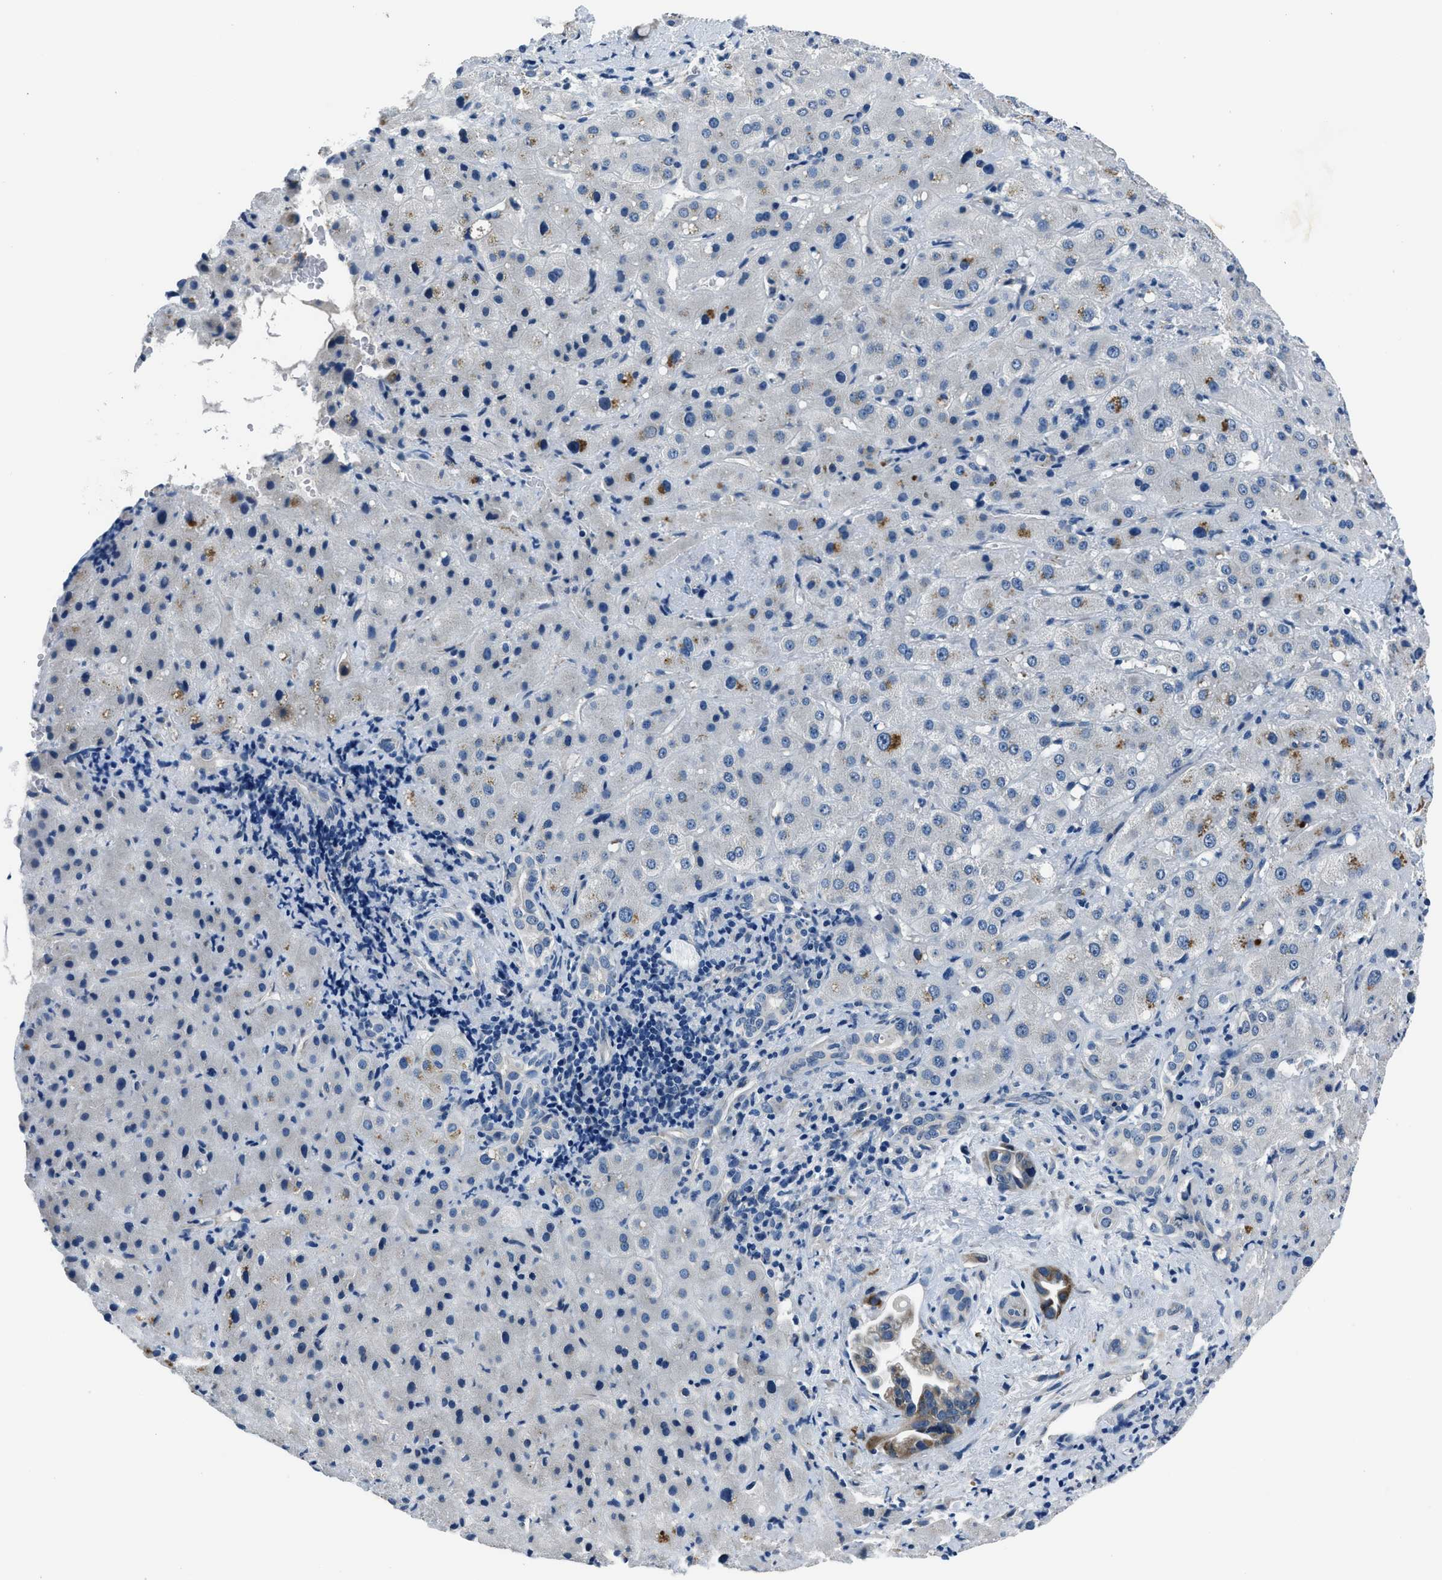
{"staining": {"intensity": "negative", "quantity": "none", "location": "none"}, "tissue": "liver cancer", "cell_type": "Tumor cells", "image_type": "cancer", "snomed": [{"axis": "morphology", "description": "Cholangiocarcinoma"}, {"axis": "topography", "description": "Liver"}], "caption": "An immunohistochemistry (IHC) image of liver cancer is shown. There is no staining in tumor cells of liver cancer. Brightfield microscopy of immunohistochemistry stained with DAB (brown) and hematoxylin (blue), captured at high magnification.", "gene": "GJA3", "patient": {"sex": "female", "age": 65}}